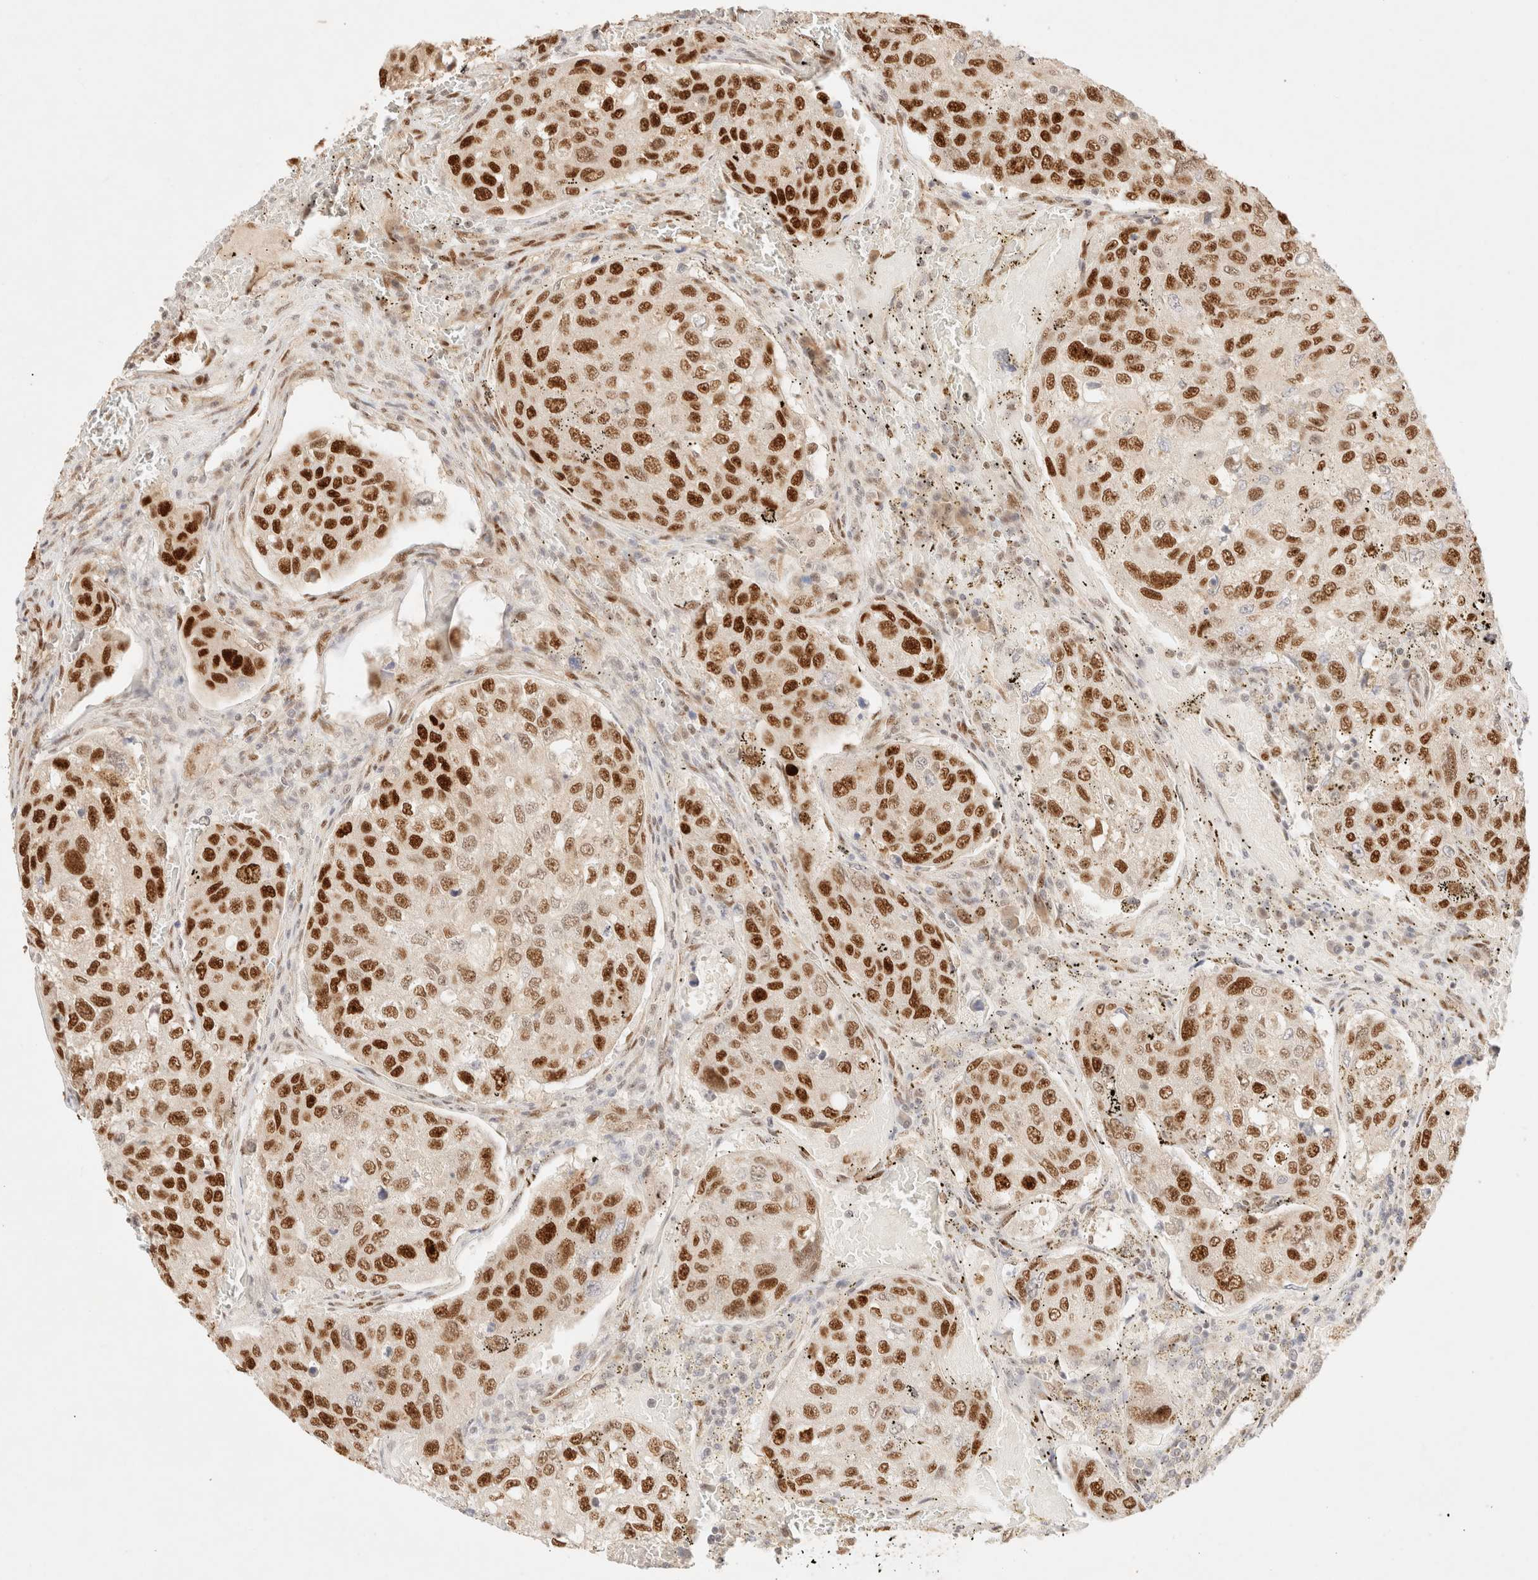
{"staining": {"intensity": "strong", "quantity": "25%-75%", "location": "nuclear"}, "tissue": "urothelial cancer", "cell_type": "Tumor cells", "image_type": "cancer", "snomed": [{"axis": "morphology", "description": "Urothelial carcinoma, High grade"}, {"axis": "topography", "description": "Lymph node"}, {"axis": "topography", "description": "Urinary bladder"}], "caption": "Immunohistochemical staining of urothelial carcinoma (high-grade) exhibits high levels of strong nuclear protein staining in approximately 25%-75% of tumor cells. (DAB = brown stain, brightfield microscopy at high magnification).", "gene": "ZNF768", "patient": {"sex": "male", "age": 51}}